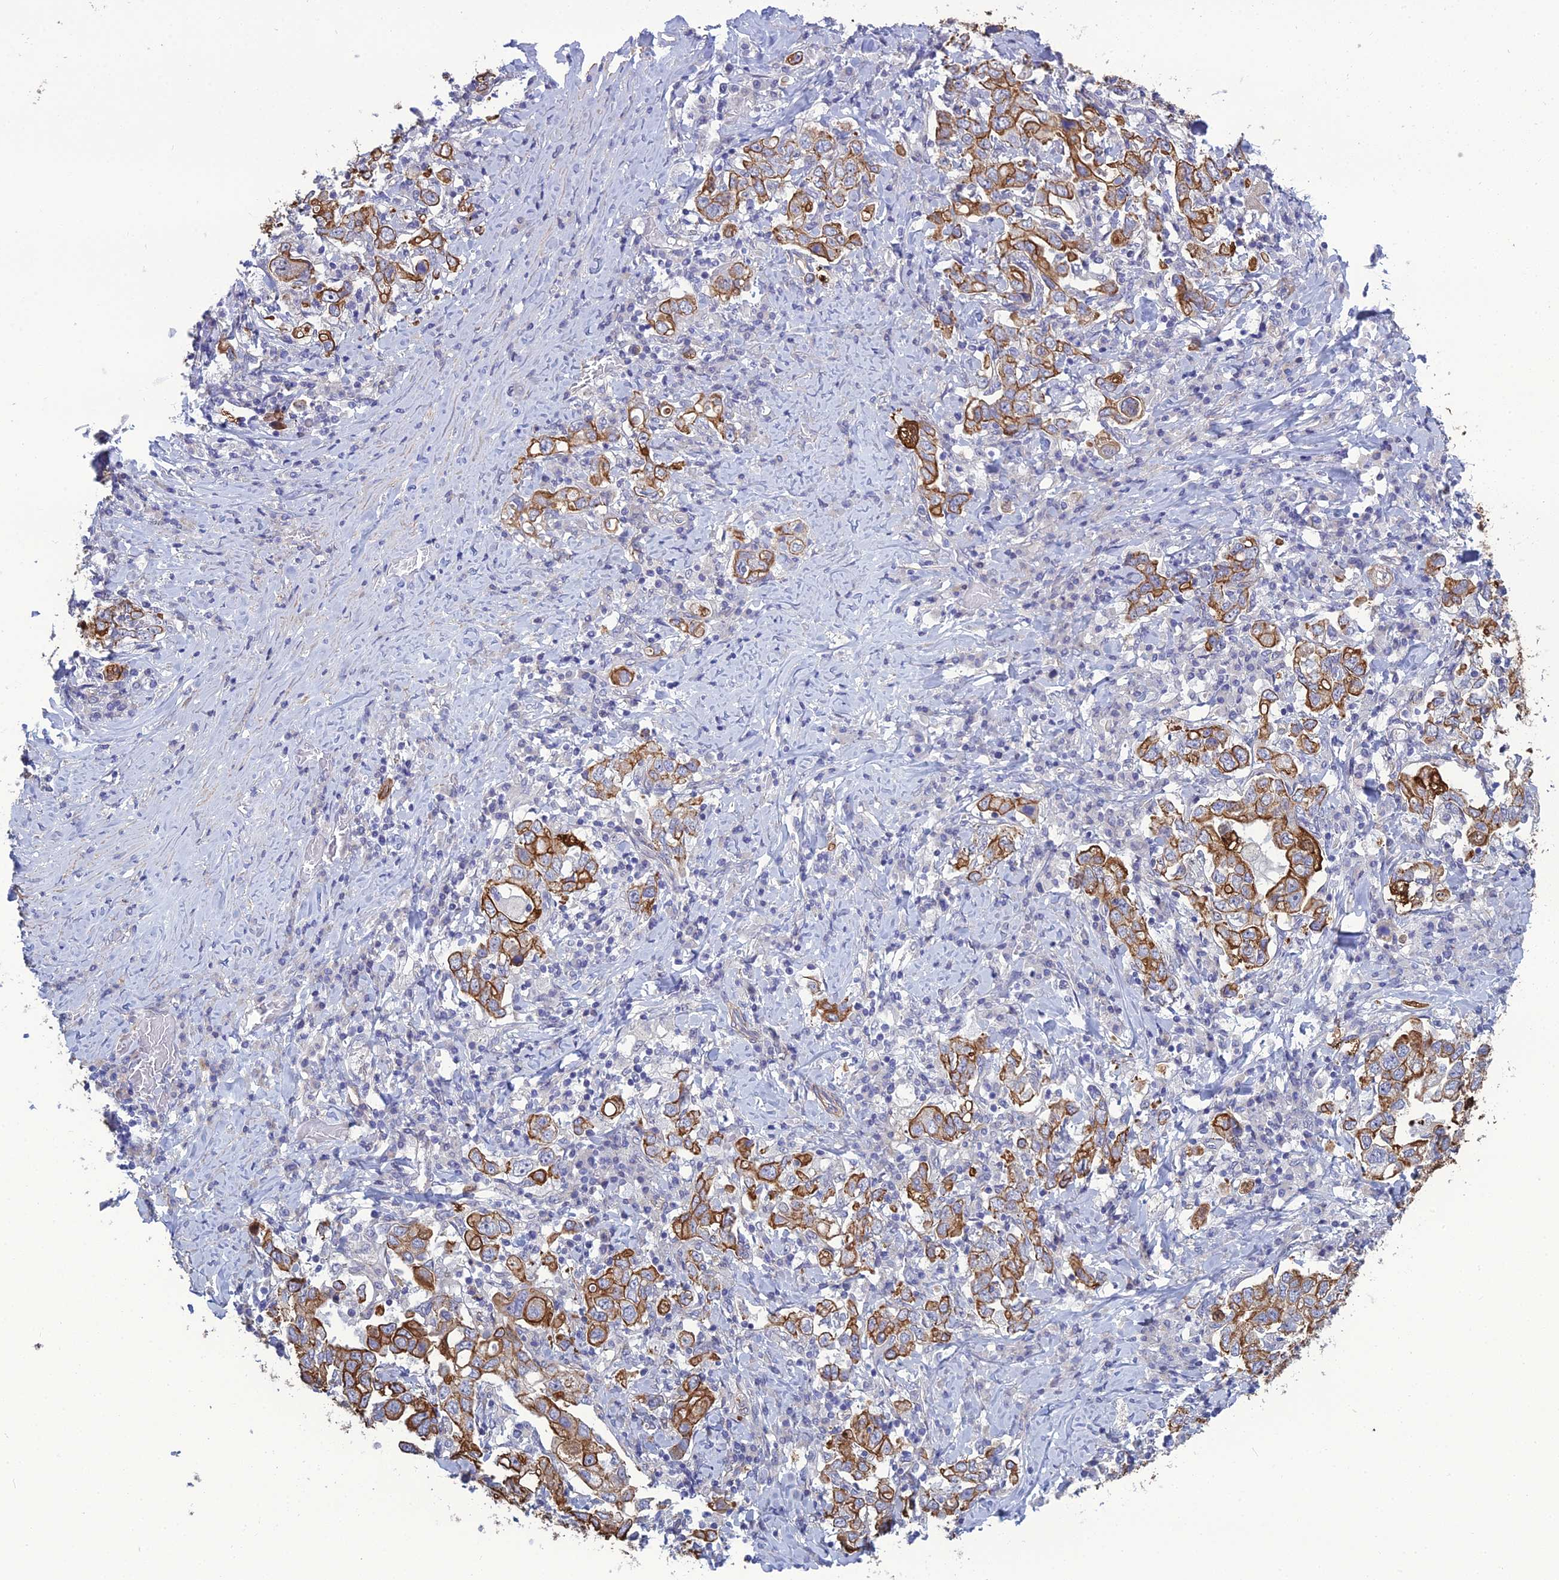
{"staining": {"intensity": "moderate", "quantity": ">75%", "location": "cytoplasmic/membranous"}, "tissue": "stomach cancer", "cell_type": "Tumor cells", "image_type": "cancer", "snomed": [{"axis": "morphology", "description": "Adenocarcinoma, NOS"}, {"axis": "topography", "description": "Stomach, upper"}], "caption": "Adenocarcinoma (stomach) tissue demonstrates moderate cytoplasmic/membranous expression in about >75% of tumor cells", "gene": "LZTS2", "patient": {"sex": "male", "age": 62}}